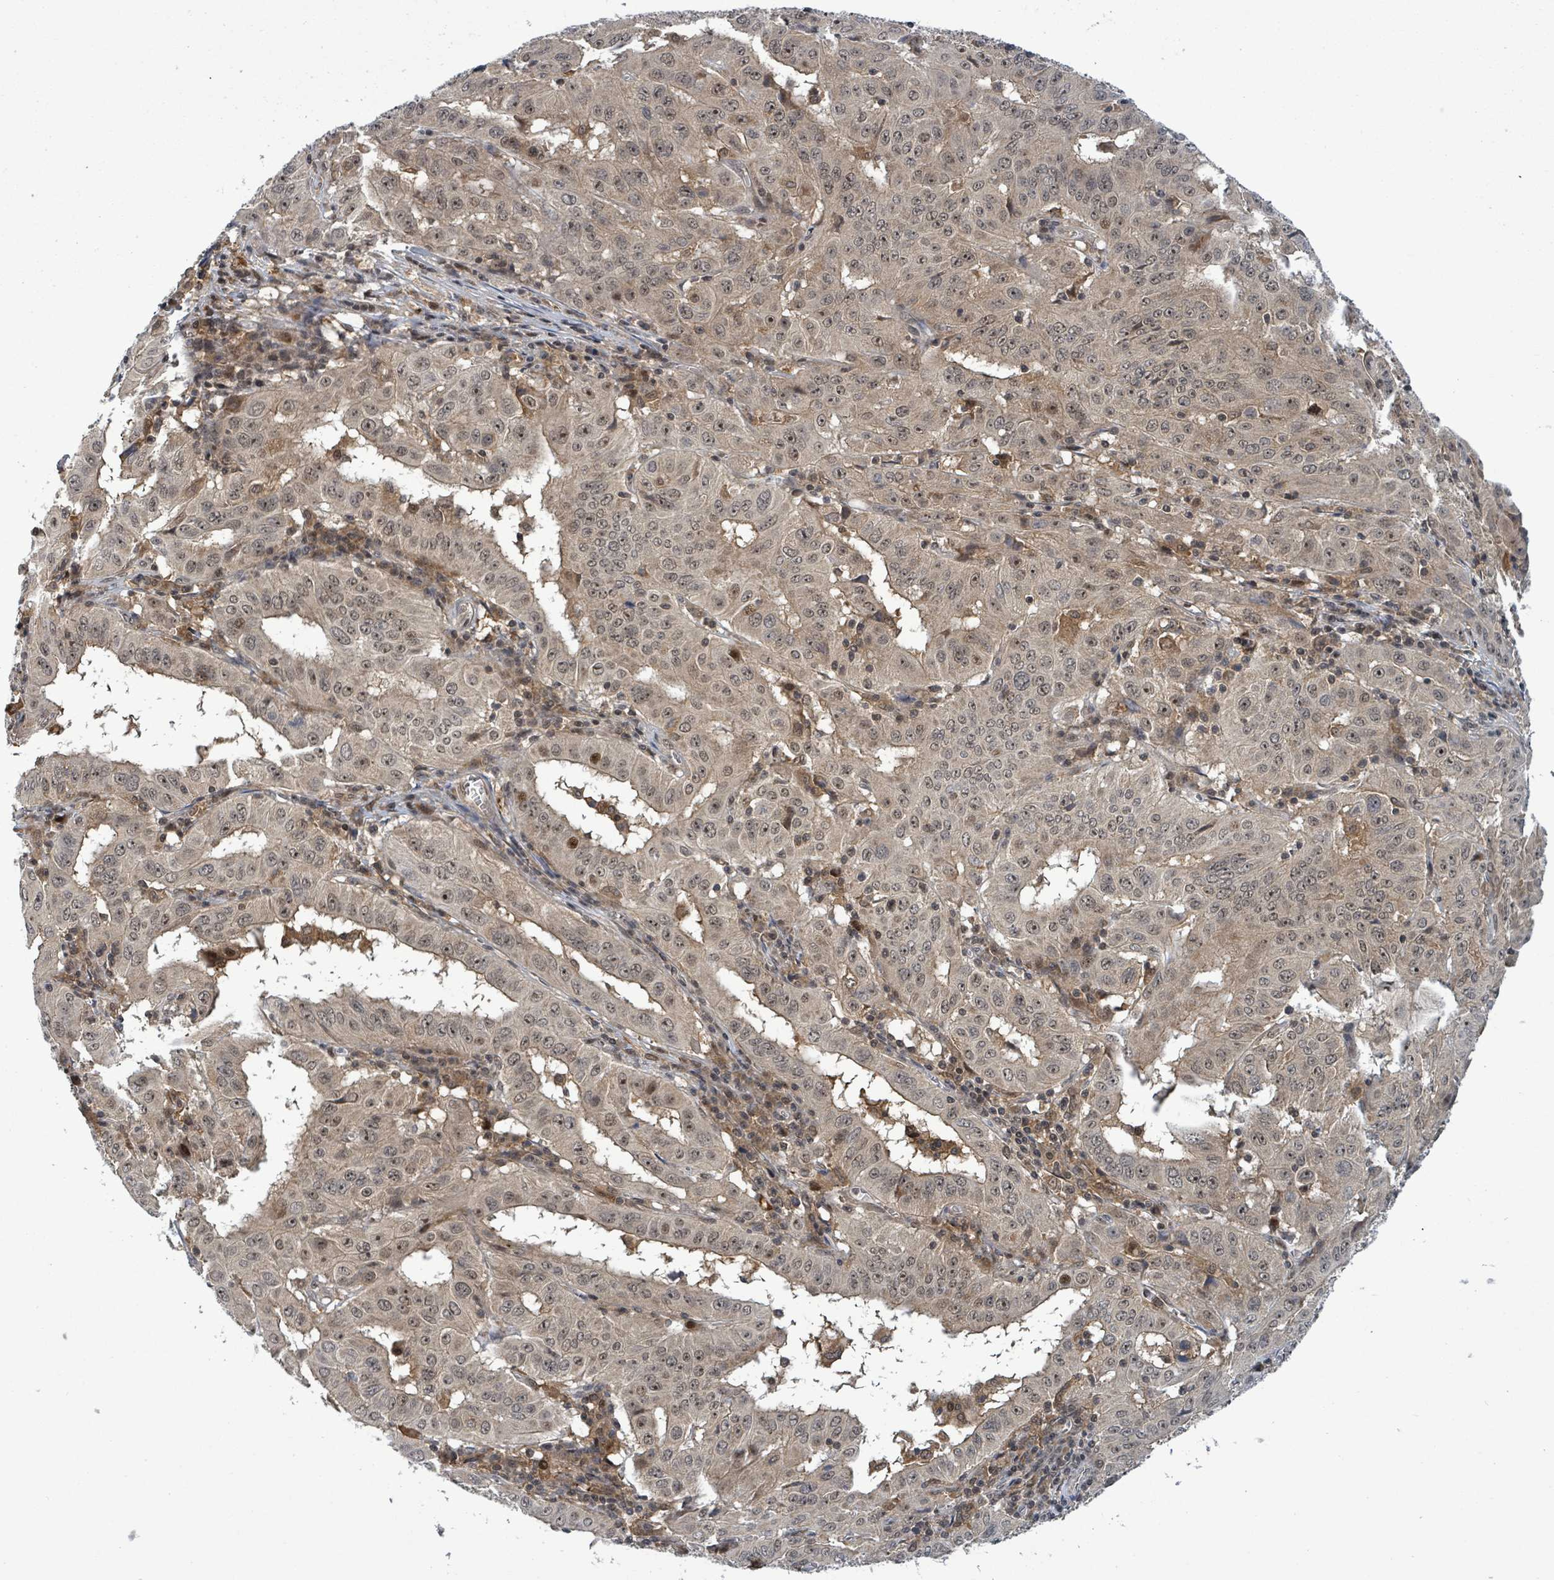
{"staining": {"intensity": "weak", "quantity": "25%-75%", "location": "cytoplasmic/membranous,nuclear"}, "tissue": "pancreatic cancer", "cell_type": "Tumor cells", "image_type": "cancer", "snomed": [{"axis": "morphology", "description": "Adenocarcinoma, NOS"}, {"axis": "topography", "description": "Pancreas"}], "caption": "DAB immunohistochemical staining of adenocarcinoma (pancreatic) shows weak cytoplasmic/membranous and nuclear protein expression in about 25%-75% of tumor cells.", "gene": "FBXO6", "patient": {"sex": "male", "age": 63}}